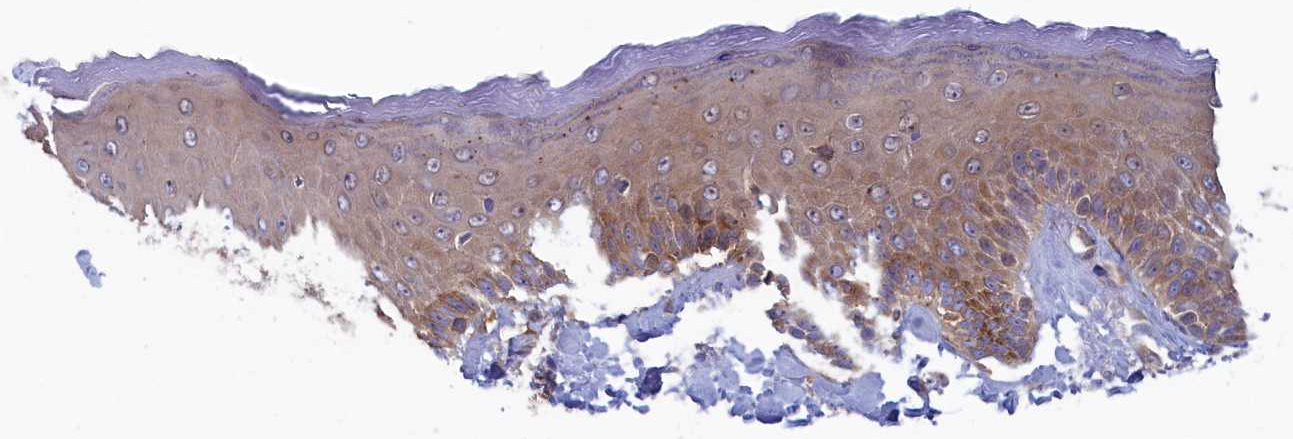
{"staining": {"intensity": "moderate", "quantity": ">75%", "location": "cytoplasmic/membranous"}, "tissue": "skin", "cell_type": "Epidermal cells", "image_type": "normal", "snomed": [{"axis": "morphology", "description": "Normal tissue, NOS"}, {"axis": "topography", "description": "Anal"}], "caption": "A micrograph showing moderate cytoplasmic/membranous expression in approximately >75% of epidermal cells in benign skin, as visualized by brown immunohistochemical staining.", "gene": "SYNDIG1L", "patient": {"sex": "male", "age": 69}}